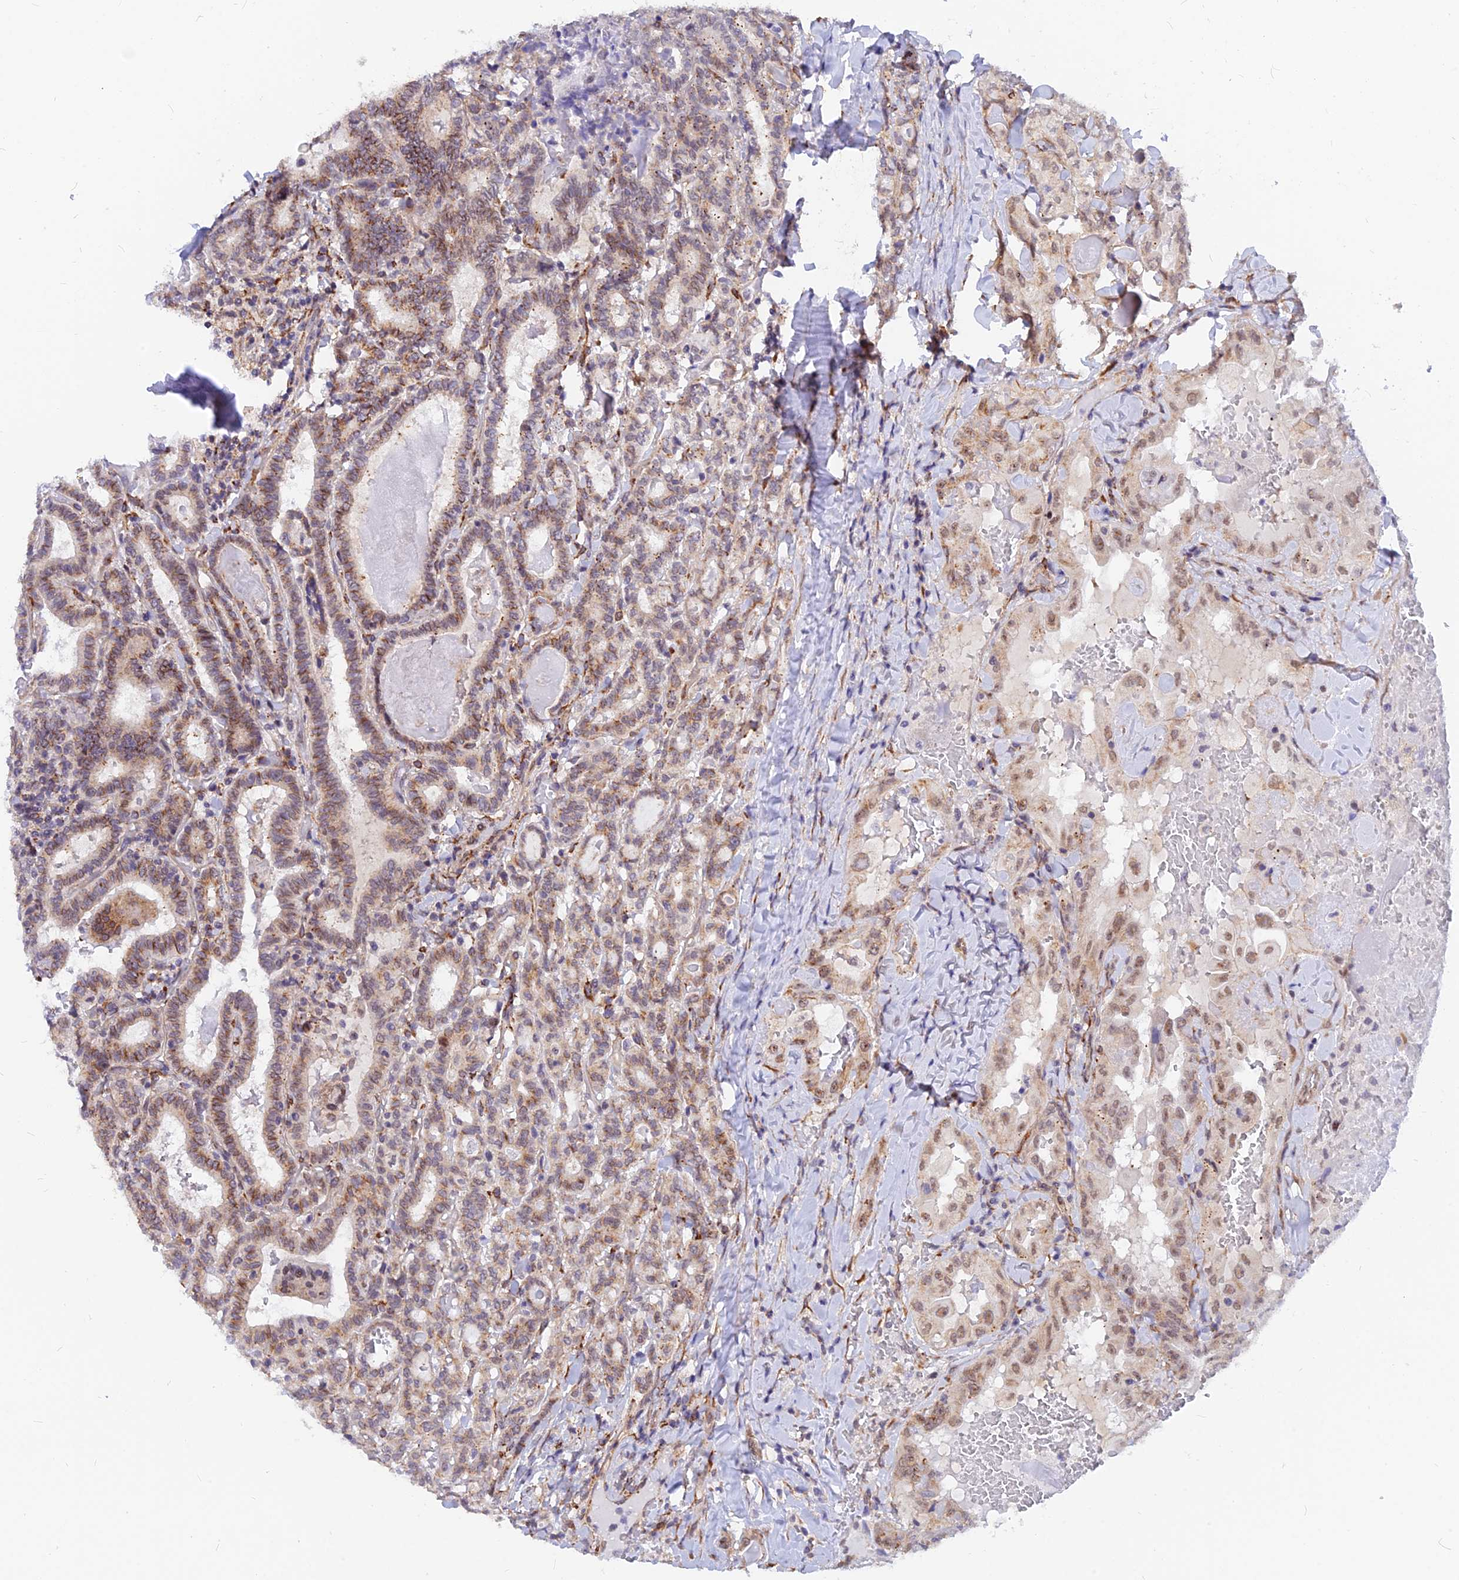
{"staining": {"intensity": "moderate", "quantity": "25%-75%", "location": "cytoplasmic/membranous,nuclear"}, "tissue": "thyroid cancer", "cell_type": "Tumor cells", "image_type": "cancer", "snomed": [{"axis": "morphology", "description": "Papillary adenocarcinoma, NOS"}, {"axis": "topography", "description": "Thyroid gland"}], "caption": "IHC of papillary adenocarcinoma (thyroid) demonstrates medium levels of moderate cytoplasmic/membranous and nuclear positivity in approximately 25%-75% of tumor cells.", "gene": "VSTM2L", "patient": {"sex": "female", "age": 72}}